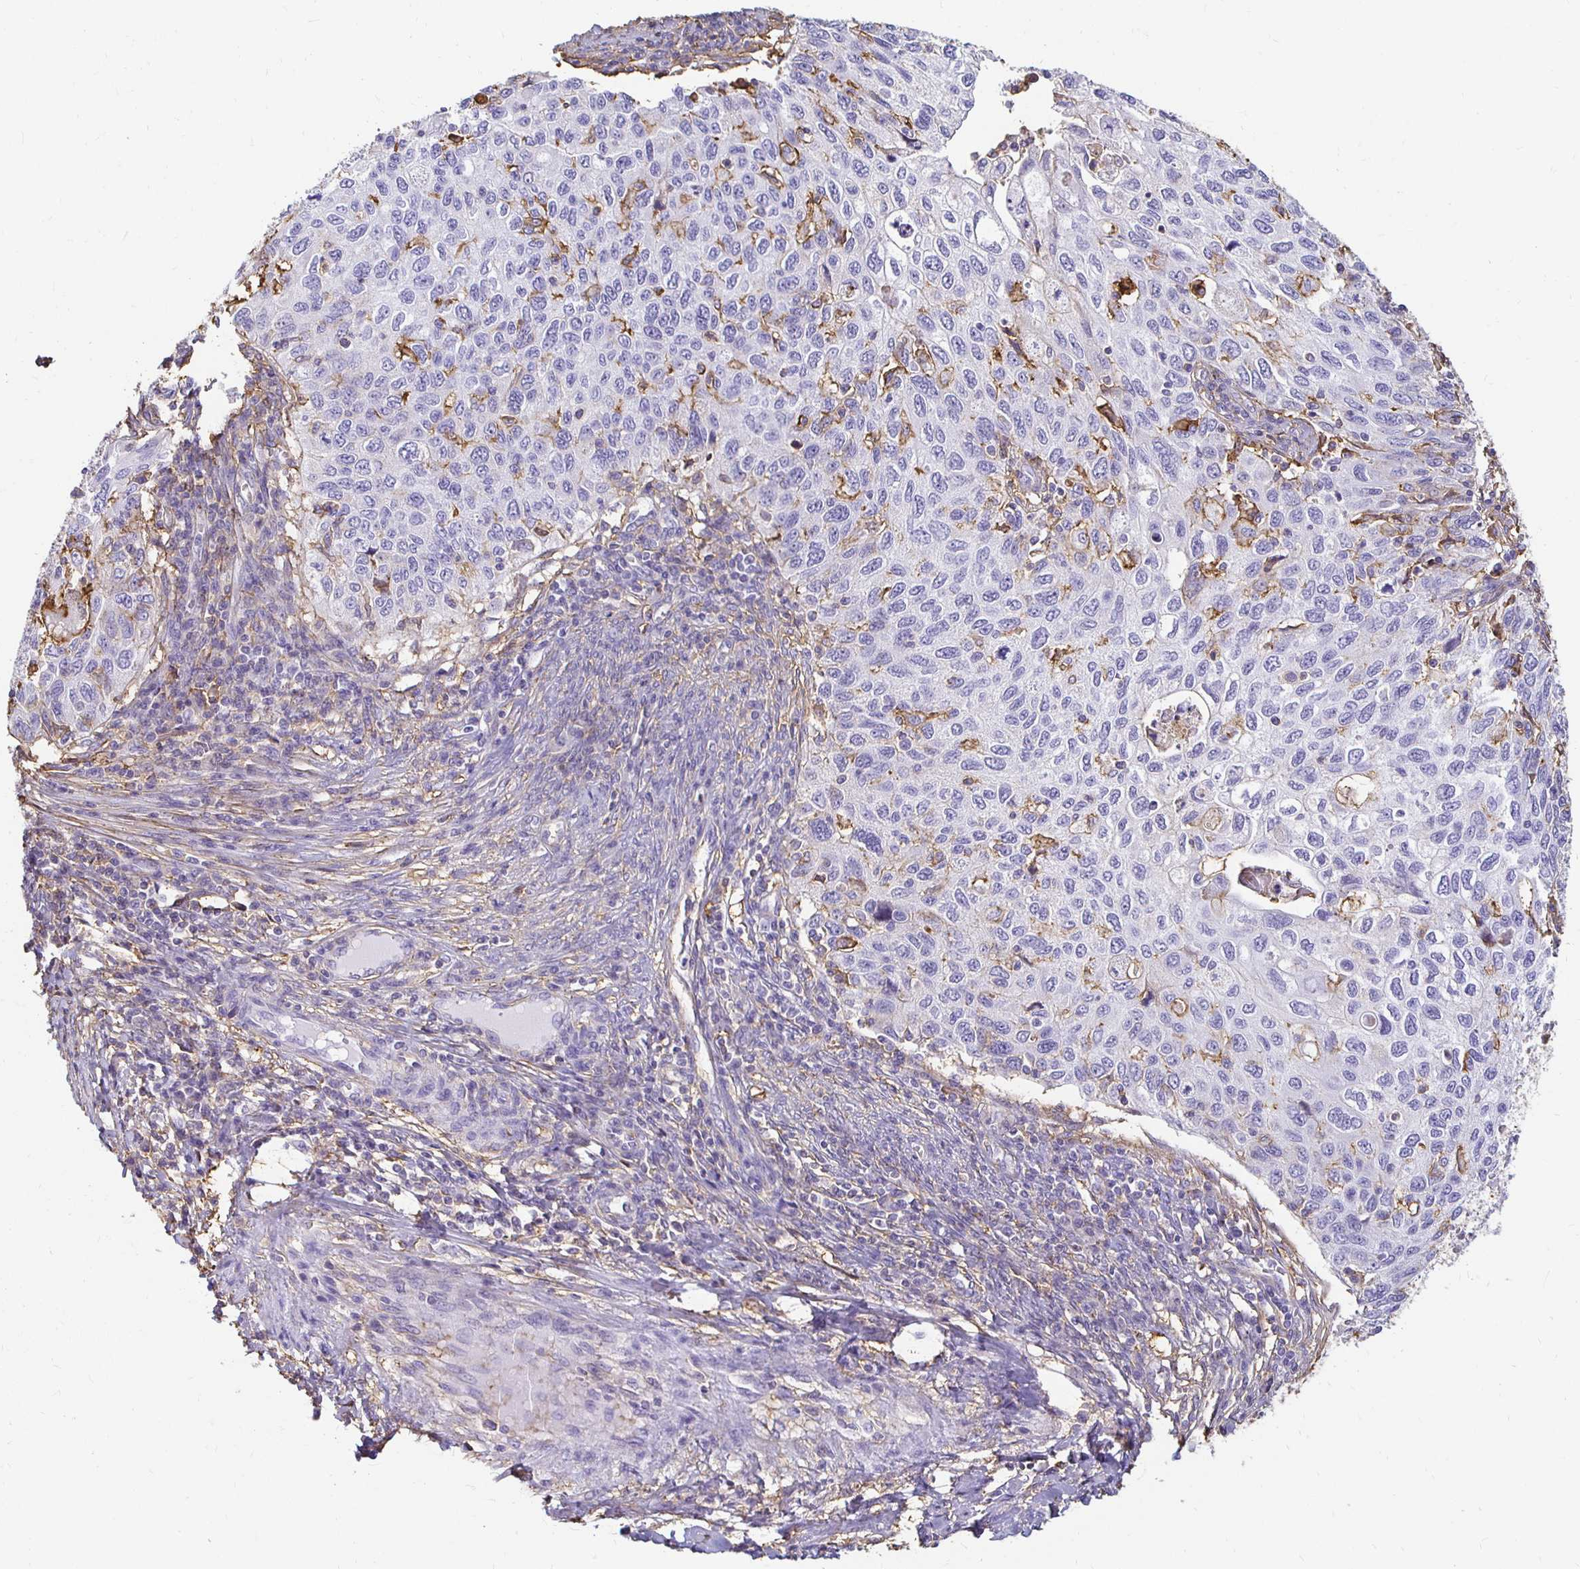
{"staining": {"intensity": "negative", "quantity": "none", "location": "none"}, "tissue": "cervical cancer", "cell_type": "Tumor cells", "image_type": "cancer", "snomed": [{"axis": "morphology", "description": "Squamous cell carcinoma, NOS"}, {"axis": "topography", "description": "Cervix"}], "caption": "Tumor cells are negative for protein expression in human squamous cell carcinoma (cervical). (IHC, brightfield microscopy, high magnification).", "gene": "TAS1R3", "patient": {"sex": "female", "age": 70}}